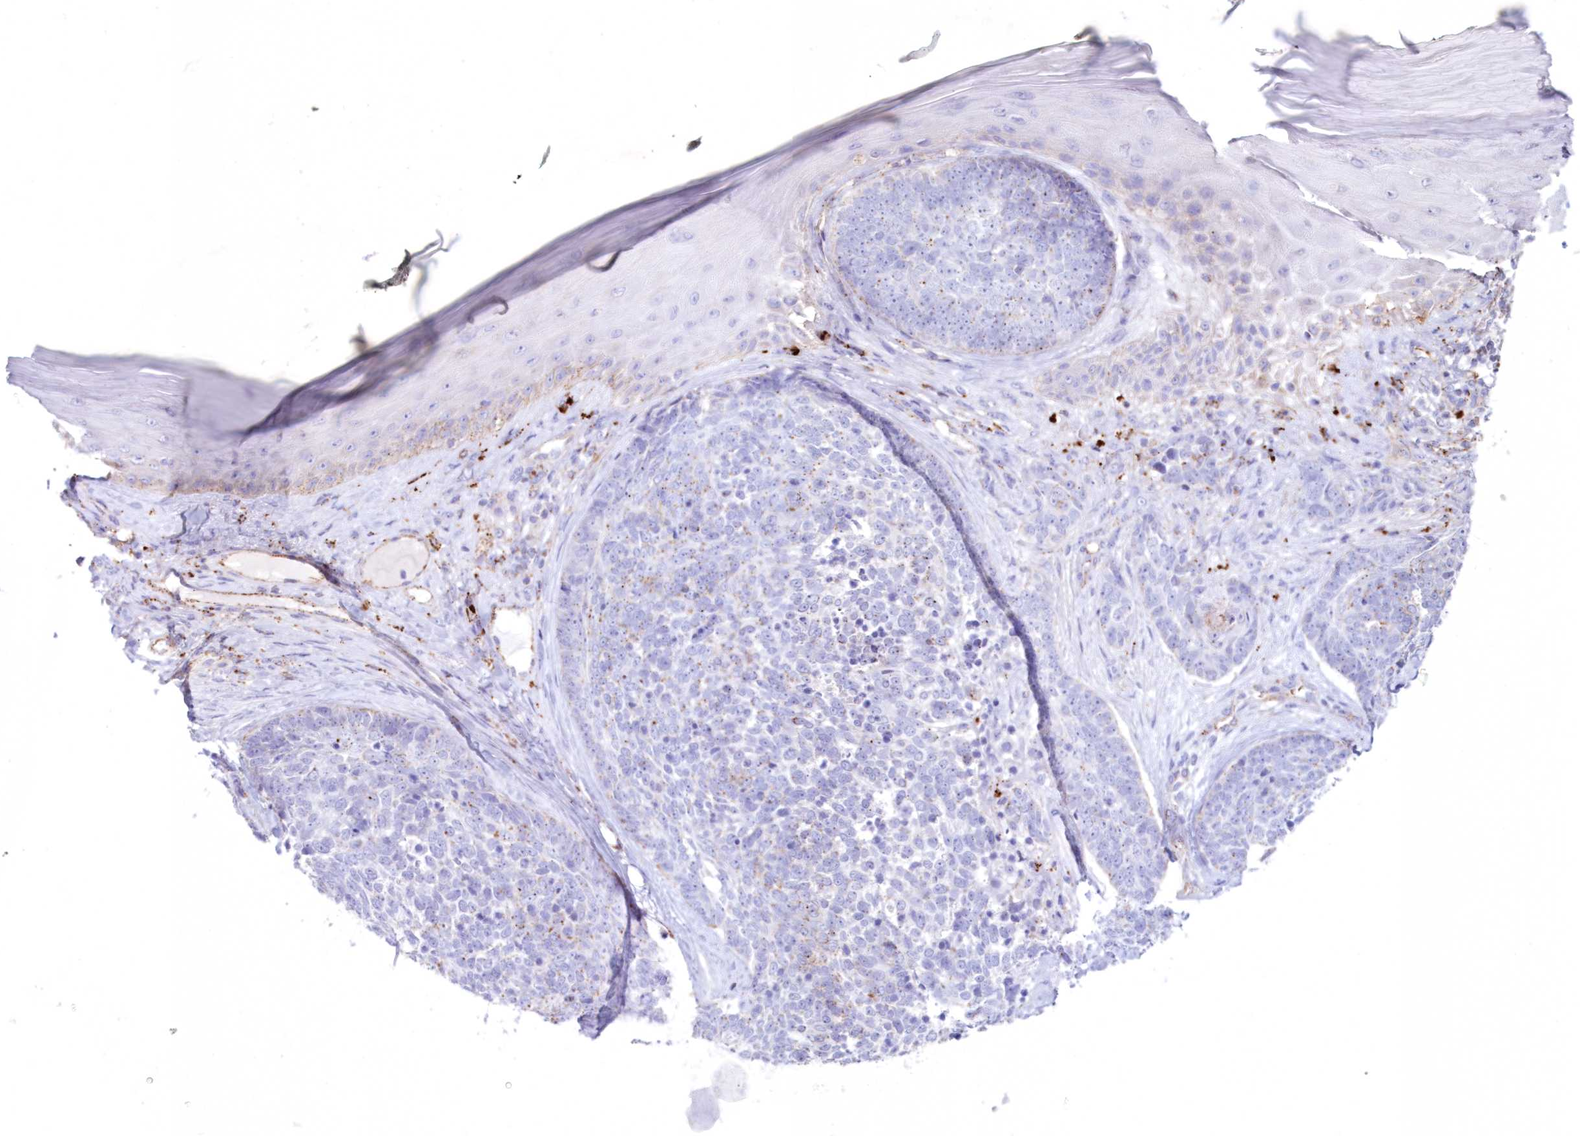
{"staining": {"intensity": "negative", "quantity": "none", "location": "none"}, "tissue": "skin cancer", "cell_type": "Tumor cells", "image_type": "cancer", "snomed": [{"axis": "morphology", "description": "Basal cell carcinoma"}, {"axis": "topography", "description": "Skin"}], "caption": "Immunohistochemical staining of human skin cancer (basal cell carcinoma) reveals no significant positivity in tumor cells.", "gene": "TPP1", "patient": {"sex": "female", "age": 81}}